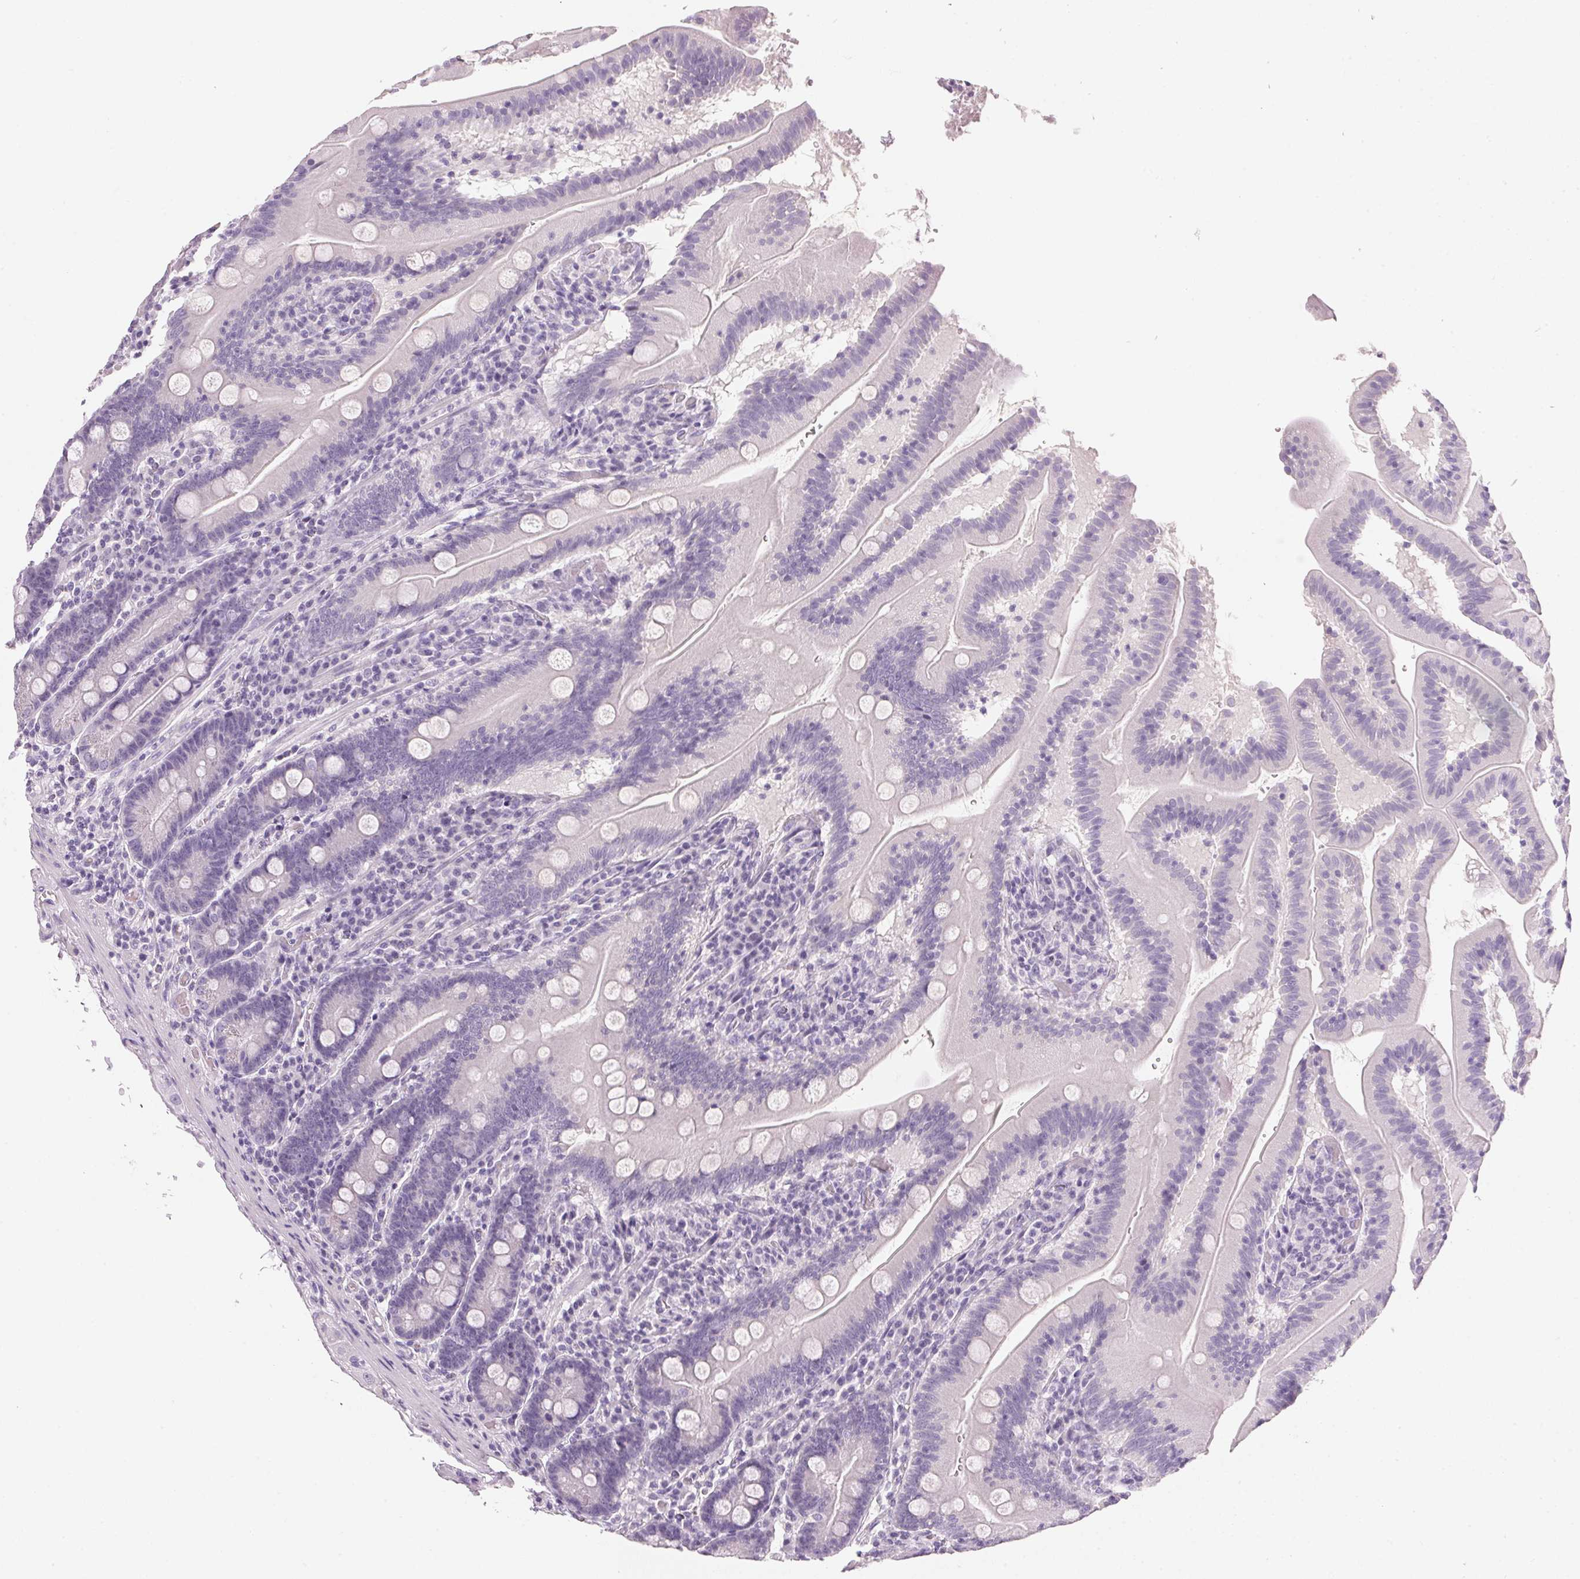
{"staining": {"intensity": "negative", "quantity": "none", "location": "none"}, "tissue": "small intestine", "cell_type": "Glandular cells", "image_type": "normal", "snomed": [{"axis": "morphology", "description": "Normal tissue, NOS"}, {"axis": "topography", "description": "Small intestine"}], "caption": "This image is of unremarkable small intestine stained with IHC to label a protein in brown with the nuclei are counter-stained blue. There is no expression in glandular cells.", "gene": "IGFBP1", "patient": {"sex": "male", "age": 37}}